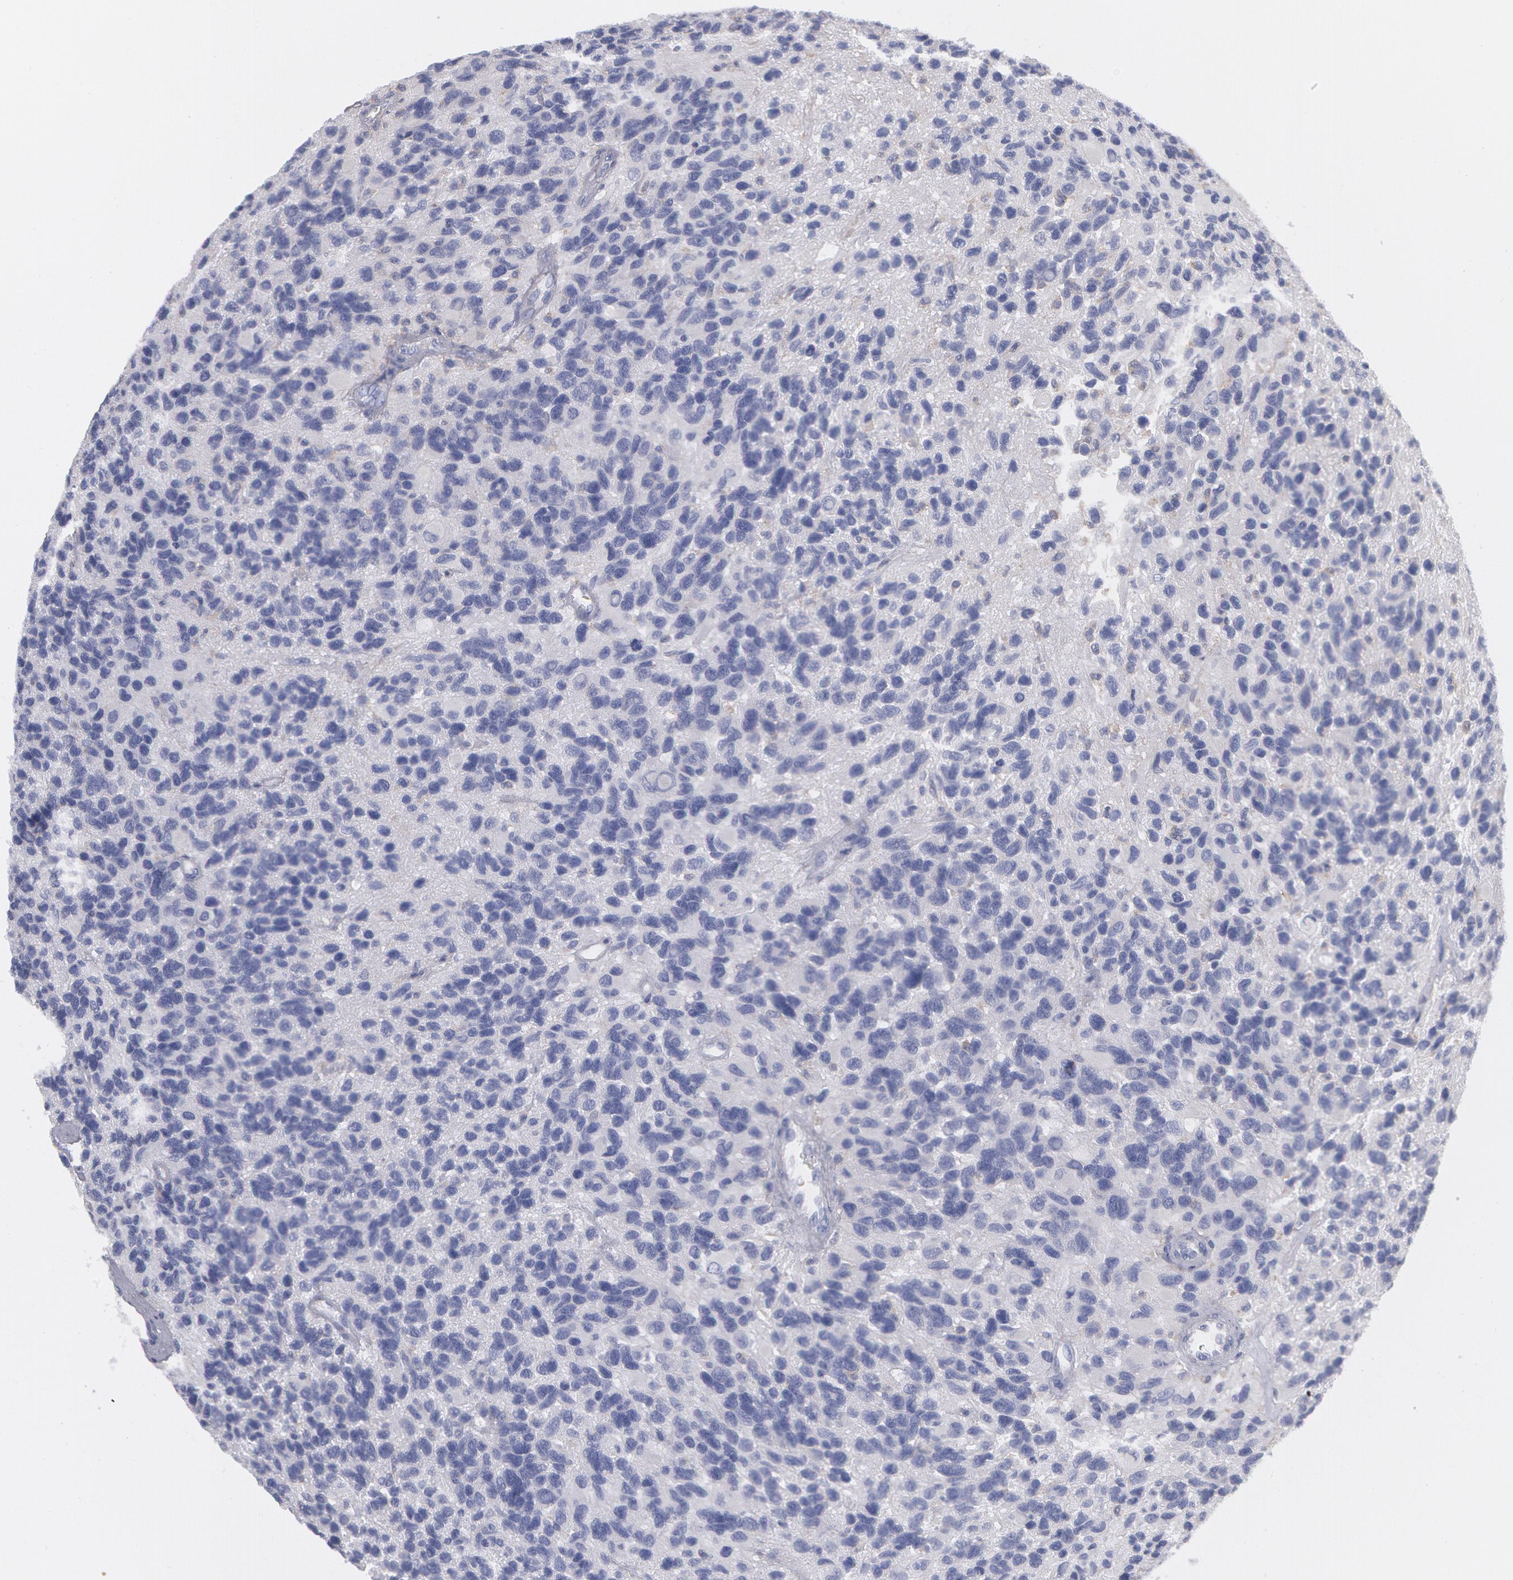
{"staining": {"intensity": "negative", "quantity": "none", "location": "none"}, "tissue": "glioma", "cell_type": "Tumor cells", "image_type": "cancer", "snomed": [{"axis": "morphology", "description": "Glioma, malignant, High grade"}, {"axis": "topography", "description": "Brain"}], "caption": "The histopathology image reveals no staining of tumor cells in malignant glioma (high-grade).", "gene": "SYK", "patient": {"sex": "male", "age": 77}}